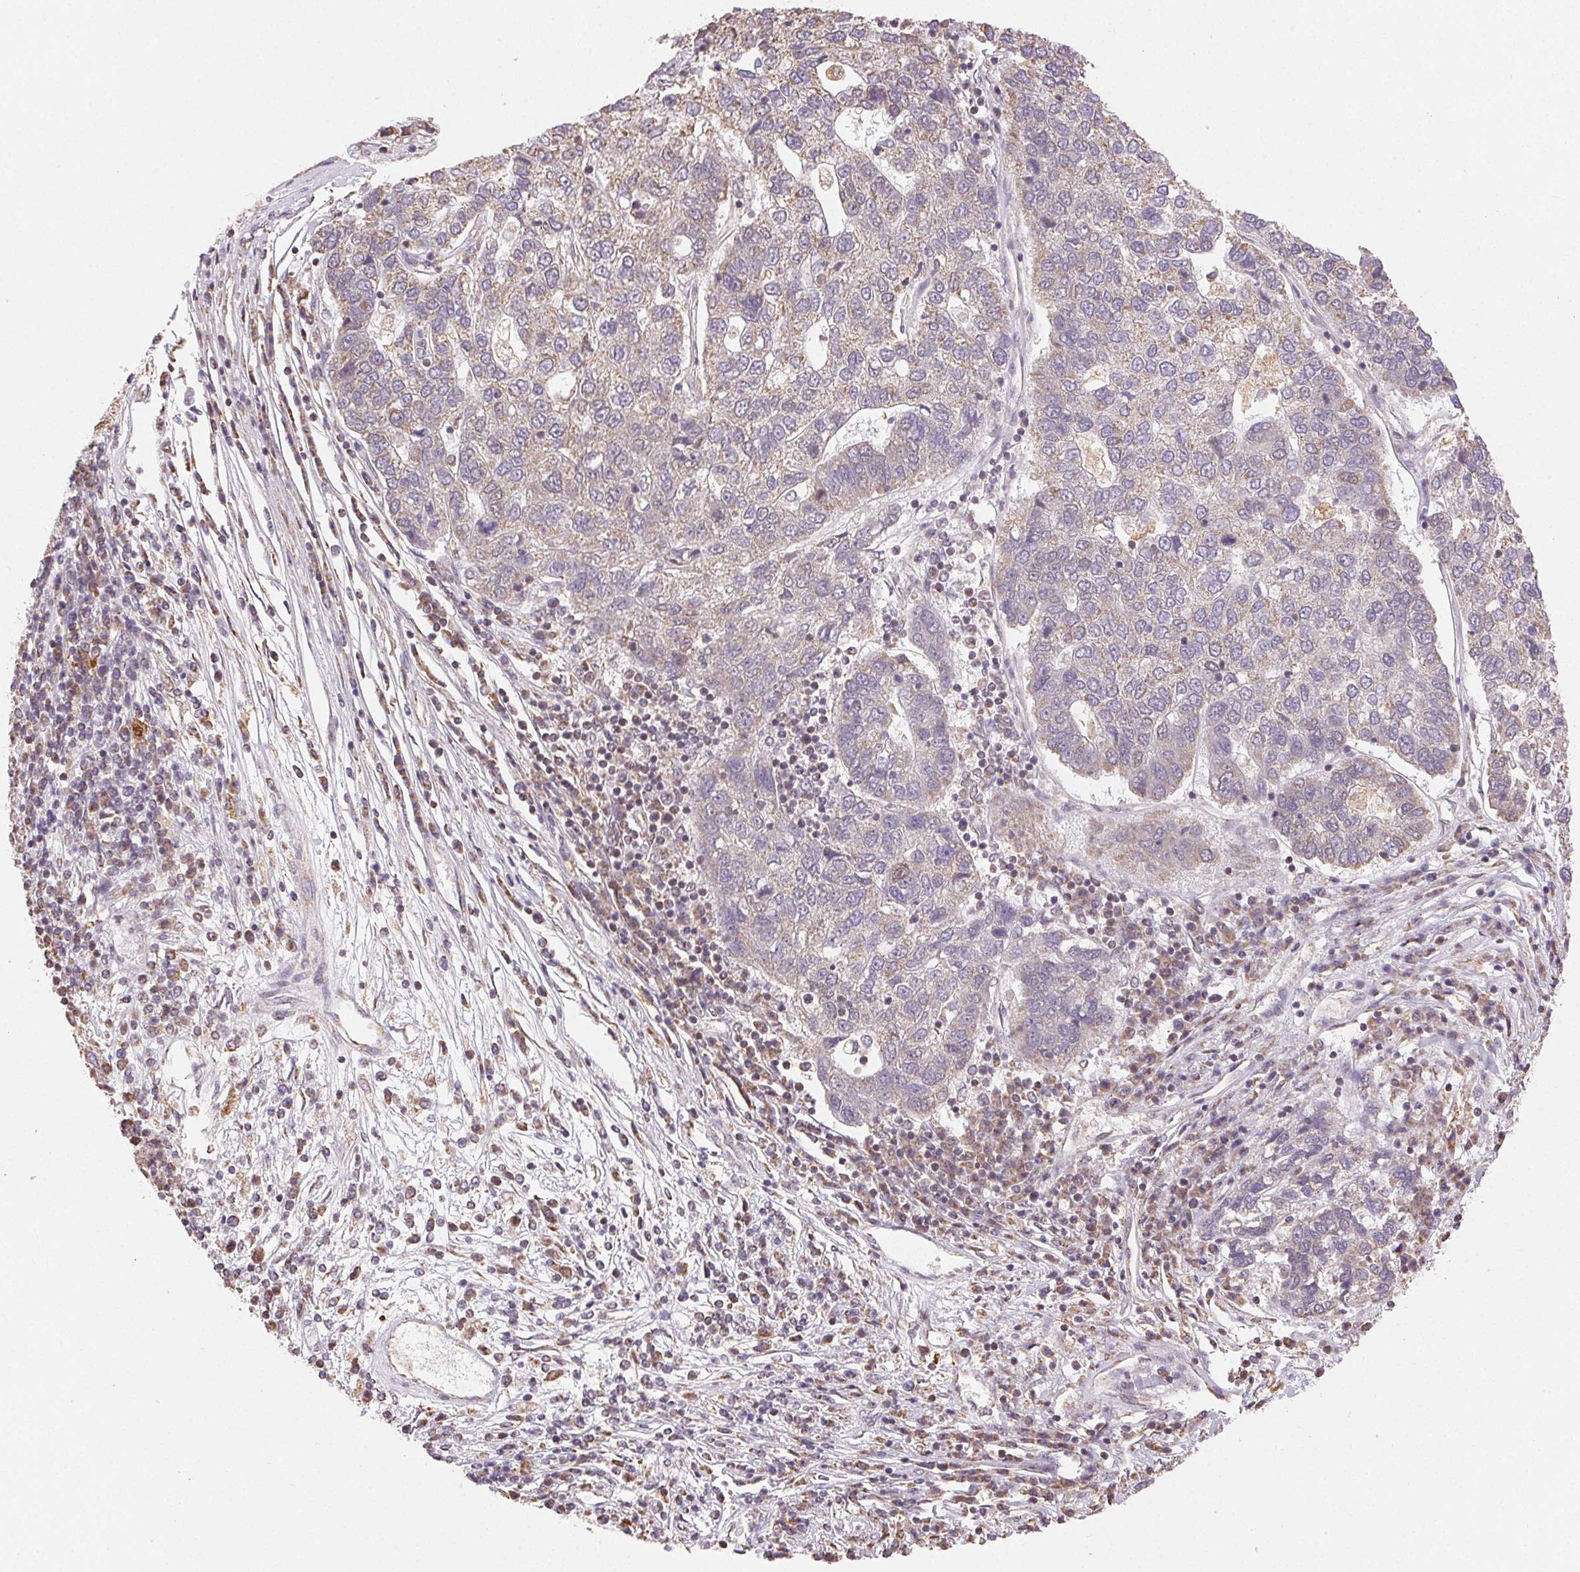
{"staining": {"intensity": "weak", "quantity": "25%-75%", "location": "cytoplasmic/membranous"}, "tissue": "pancreatic cancer", "cell_type": "Tumor cells", "image_type": "cancer", "snomed": [{"axis": "morphology", "description": "Adenocarcinoma, NOS"}, {"axis": "topography", "description": "Pancreas"}], "caption": "This image exhibits IHC staining of human pancreatic adenocarcinoma, with low weak cytoplasmic/membranous staining in approximately 25%-75% of tumor cells.", "gene": "PIWIL4", "patient": {"sex": "female", "age": 61}}